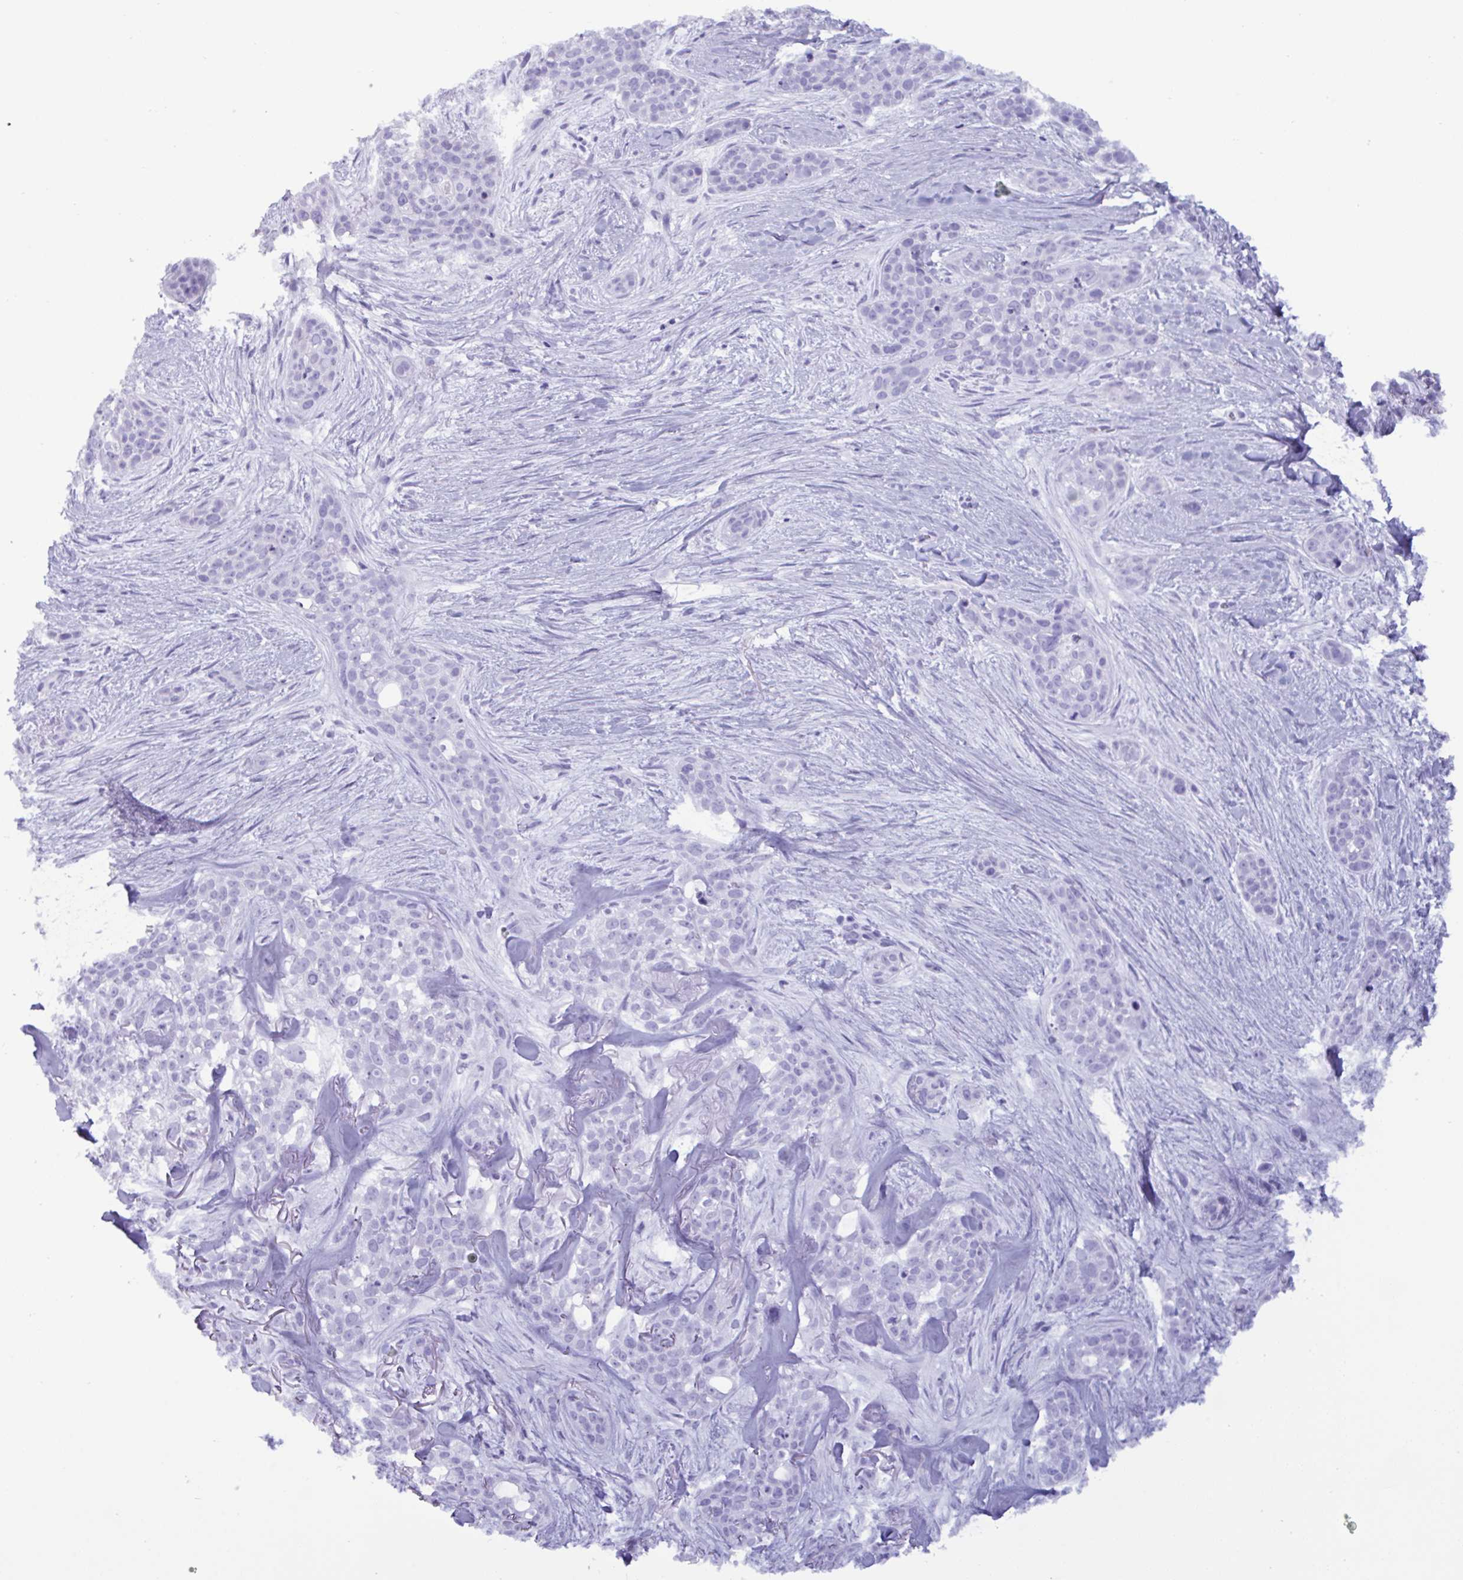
{"staining": {"intensity": "negative", "quantity": "none", "location": "none"}, "tissue": "skin cancer", "cell_type": "Tumor cells", "image_type": "cancer", "snomed": [{"axis": "morphology", "description": "Basal cell carcinoma"}, {"axis": "topography", "description": "Skin"}], "caption": "Tumor cells are negative for brown protein staining in skin cancer.", "gene": "MRGPRG", "patient": {"sex": "female", "age": 79}}